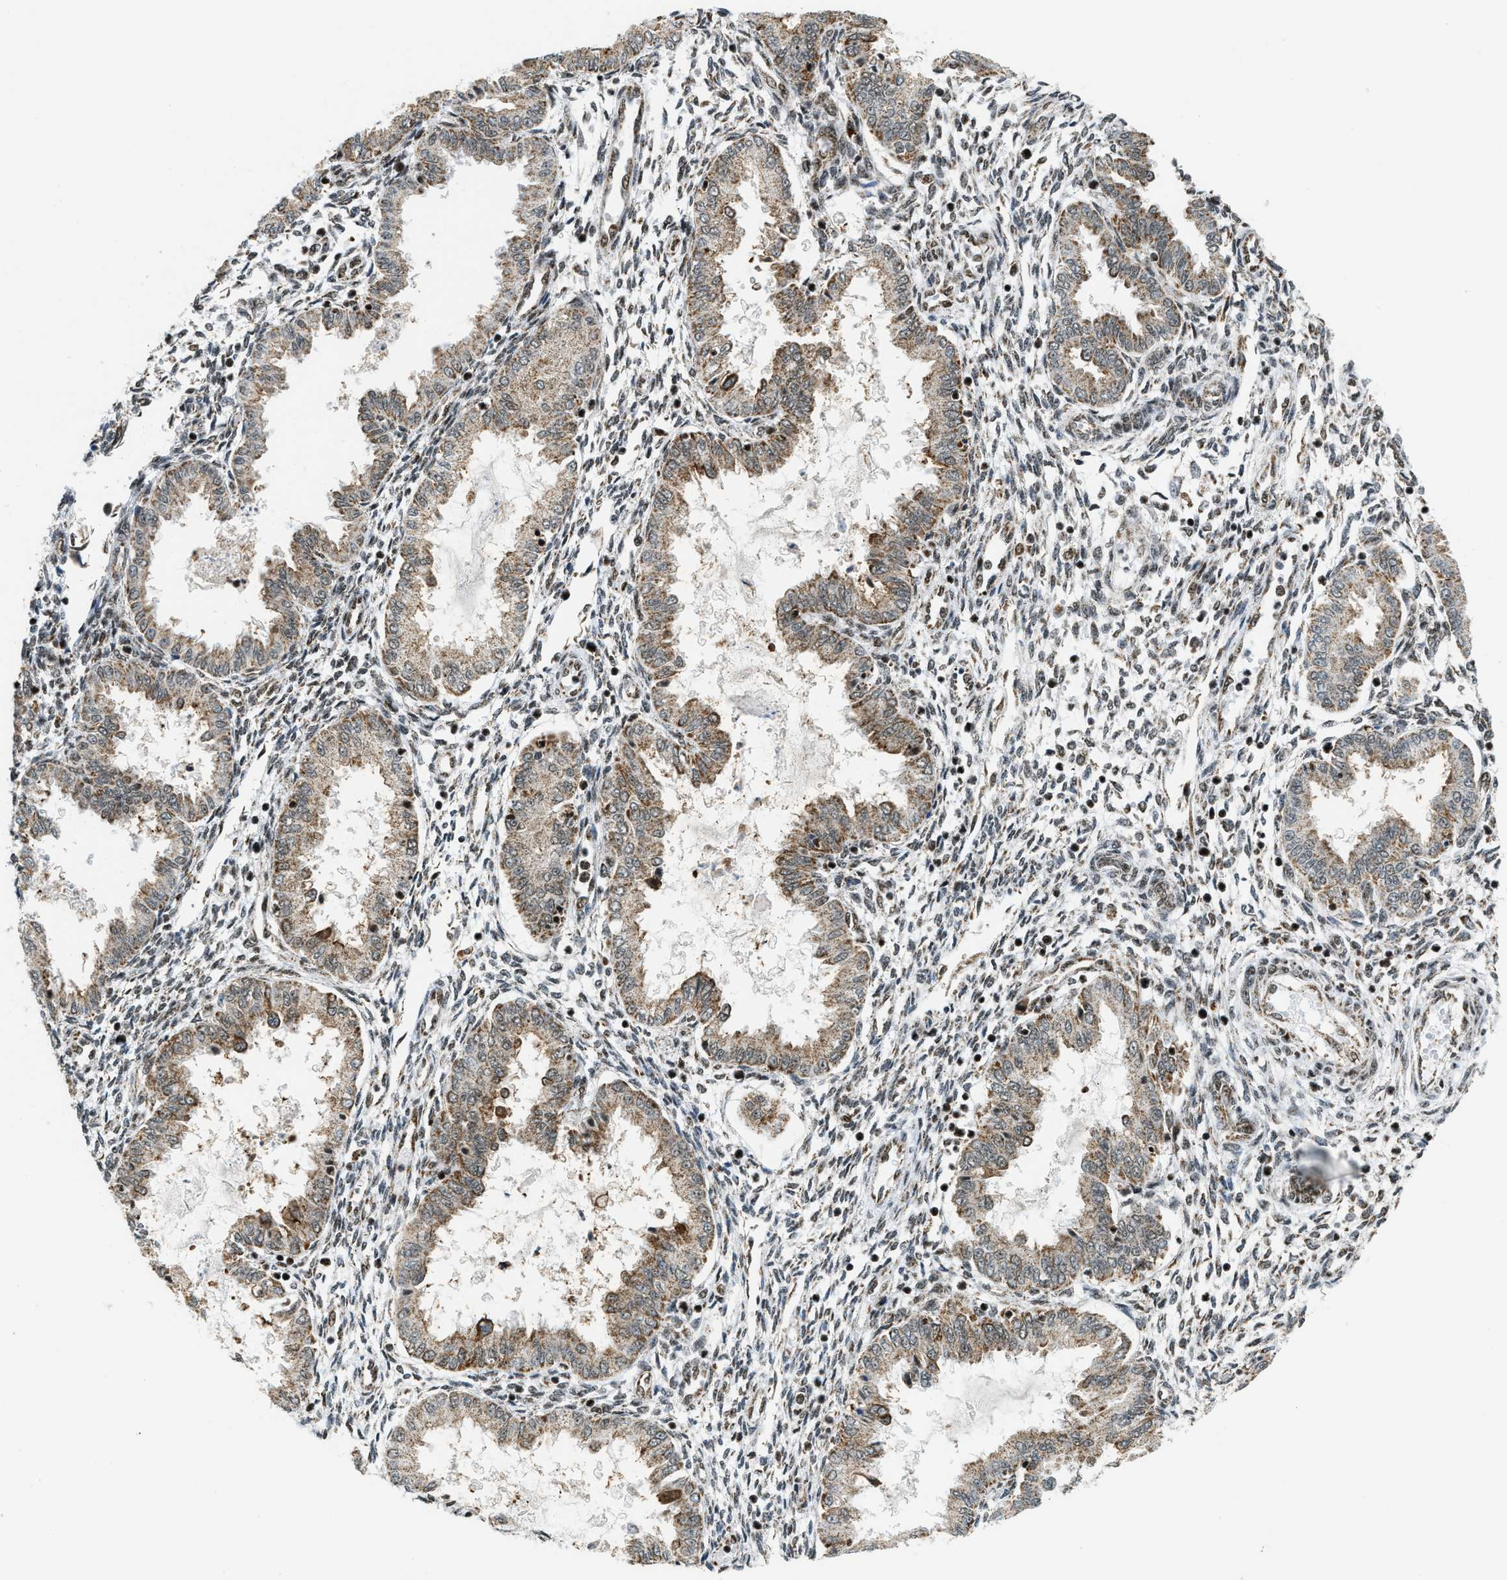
{"staining": {"intensity": "moderate", "quantity": "25%-75%", "location": "nuclear"}, "tissue": "endometrium", "cell_type": "Cells in endometrial stroma", "image_type": "normal", "snomed": [{"axis": "morphology", "description": "Normal tissue, NOS"}, {"axis": "topography", "description": "Endometrium"}], "caption": "A medium amount of moderate nuclear staining is appreciated in approximately 25%-75% of cells in endometrial stroma in unremarkable endometrium. The protein of interest is shown in brown color, while the nuclei are stained blue.", "gene": "GABPB1", "patient": {"sex": "female", "age": 33}}